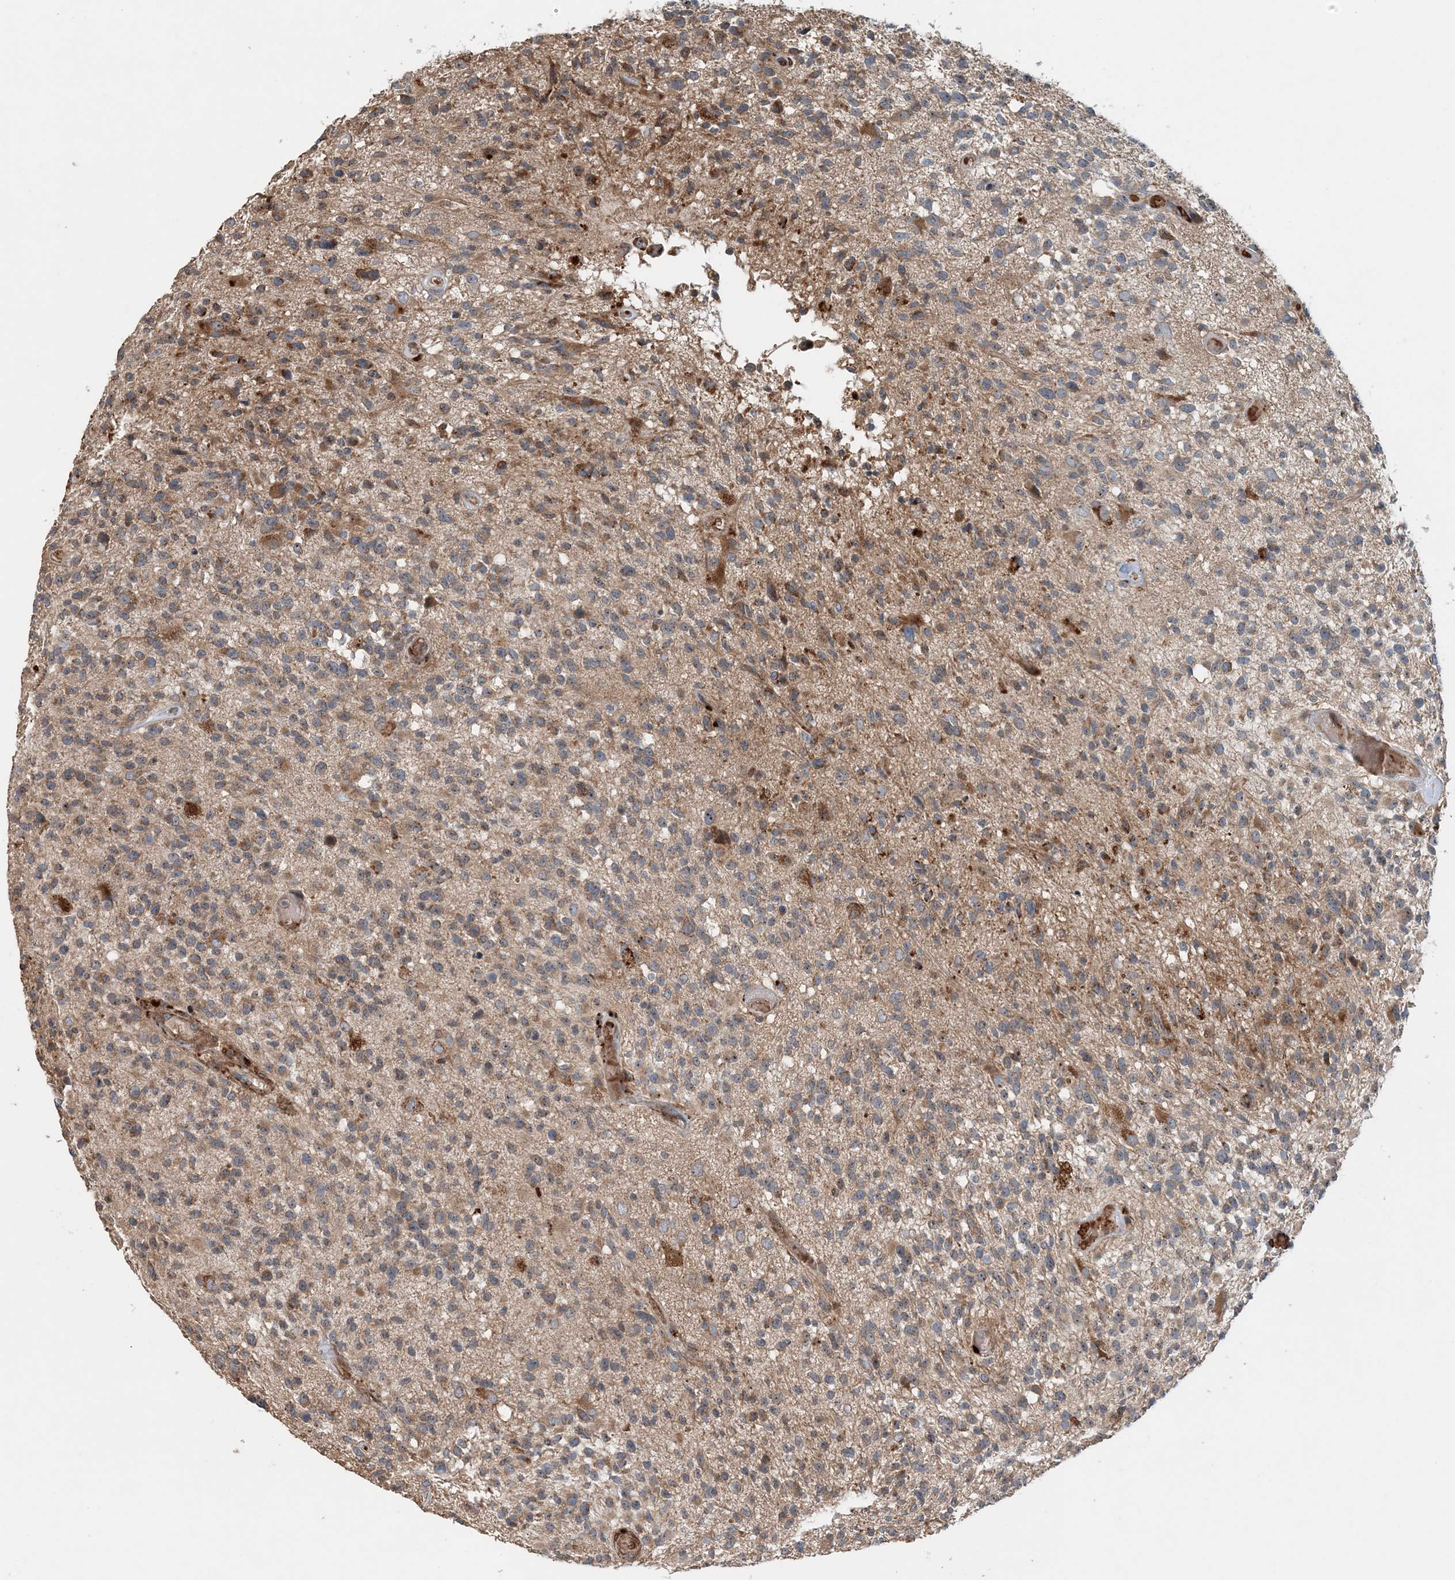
{"staining": {"intensity": "weak", "quantity": ">75%", "location": "cytoplasmic/membranous"}, "tissue": "glioma", "cell_type": "Tumor cells", "image_type": "cancer", "snomed": [{"axis": "morphology", "description": "Glioma, malignant, High grade"}, {"axis": "morphology", "description": "Glioblastoma, NOS"}, {"axis": "topography", "description": "Brain"}], "caption": "High-power microscopy captured an immunohistochemistry histopathology image of malignant glioma (high-grade), revealing weak cytoplasmic/membranous positivity in approximately >75% of tumor cells. The protein of interest is shown in brown color, while the nuclei are stained blue.", "gene": "TTI1", "patient": {"sex": "male", "age": 60}}